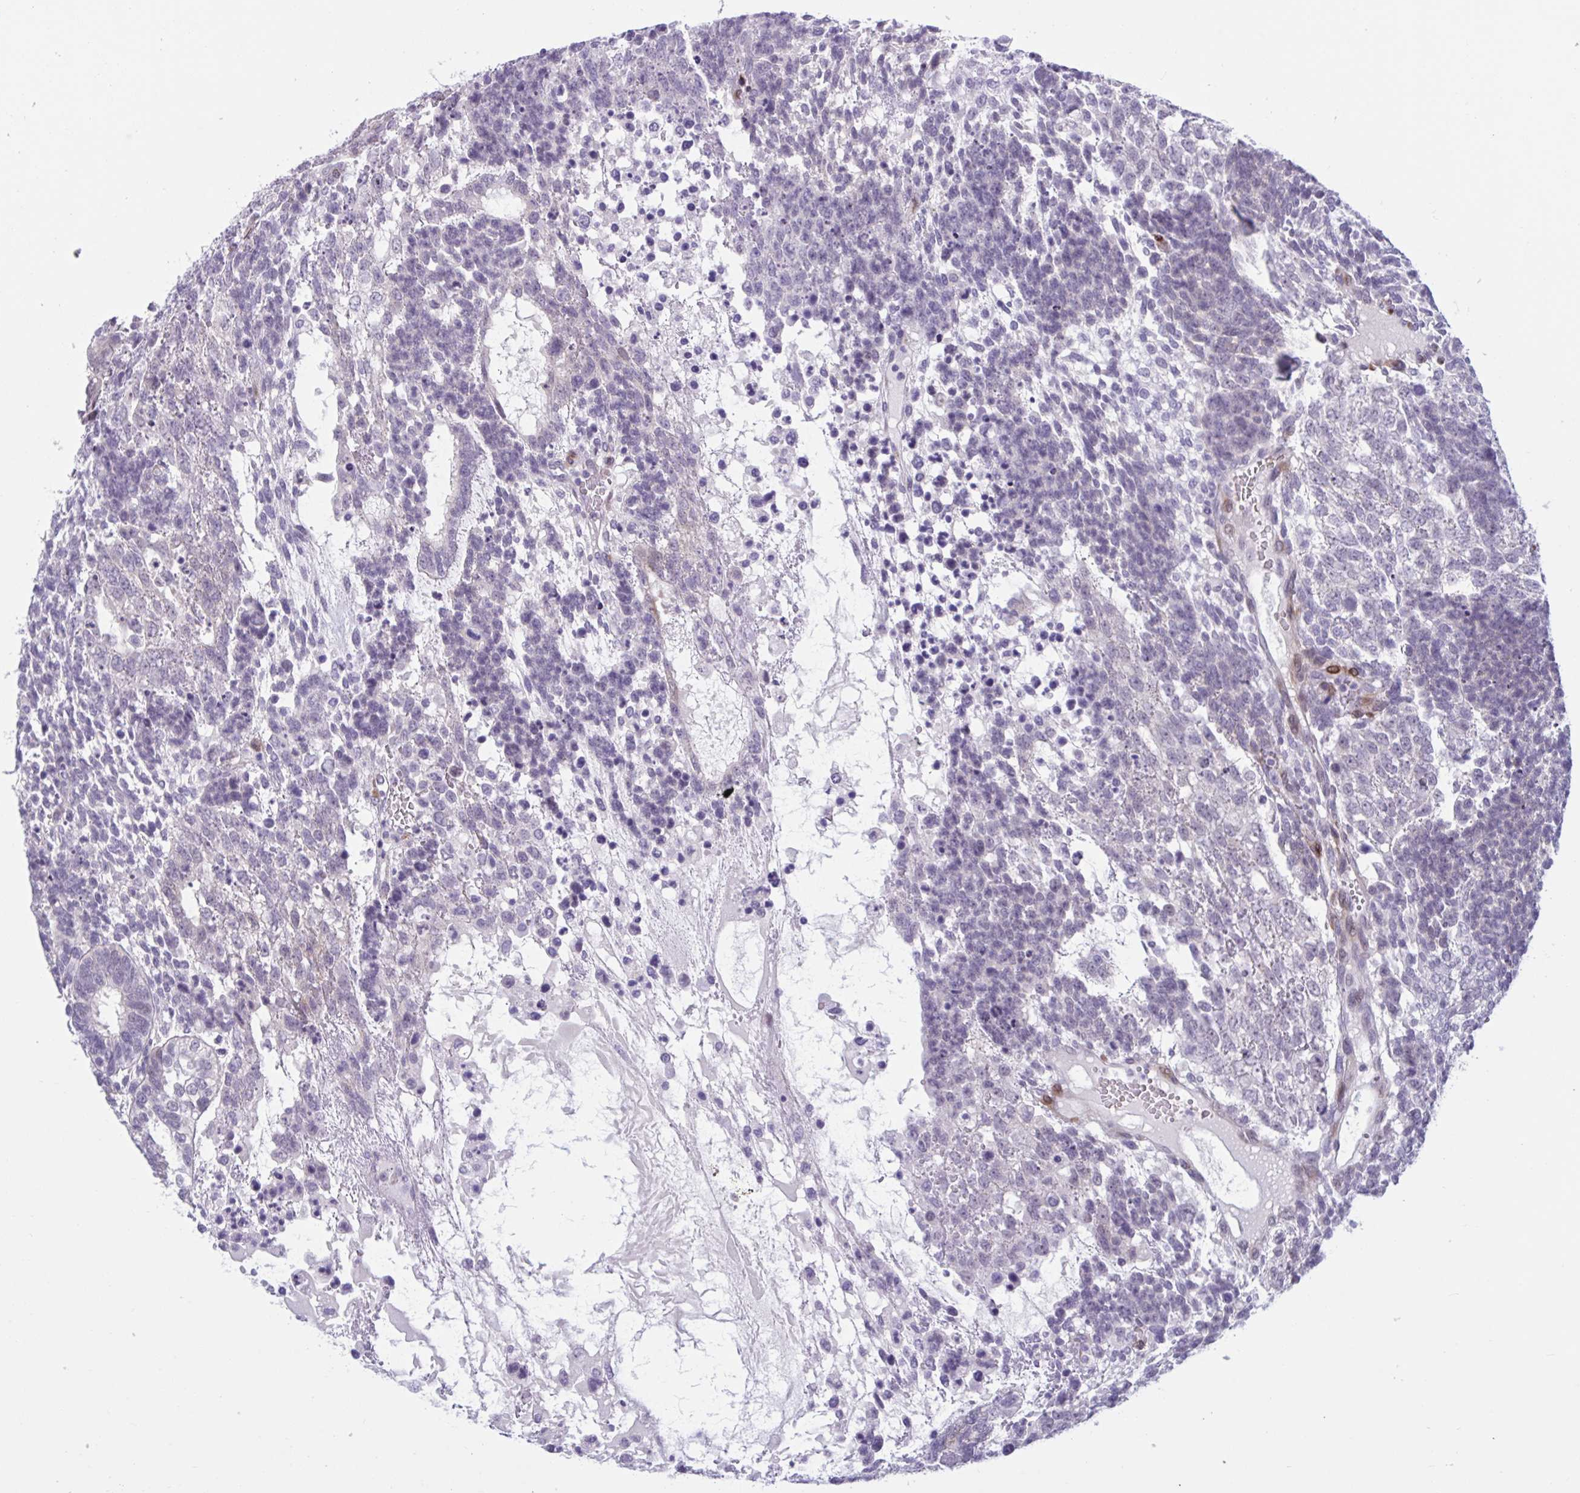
{"staining": {"intensity": "weak", "quantity": "<25%", "location": "cytoplasmic/membranous"}, "tissue": "testis cancer", "cell_type": "Tumor cells", "image_type": "cancer", "snomed": [{"axis": "morphology", "description": "Carcinoma, Embryonal, NOS"}, {"axis": "topography", "description": "Testis"}], "caption": "This is an immunohistochemistry micrograph of embryonal carcinoma (testis). There is no expression in tumor cells.", "gene": "HSD11B2", "patient": {"sex": "male", "age": 23}}